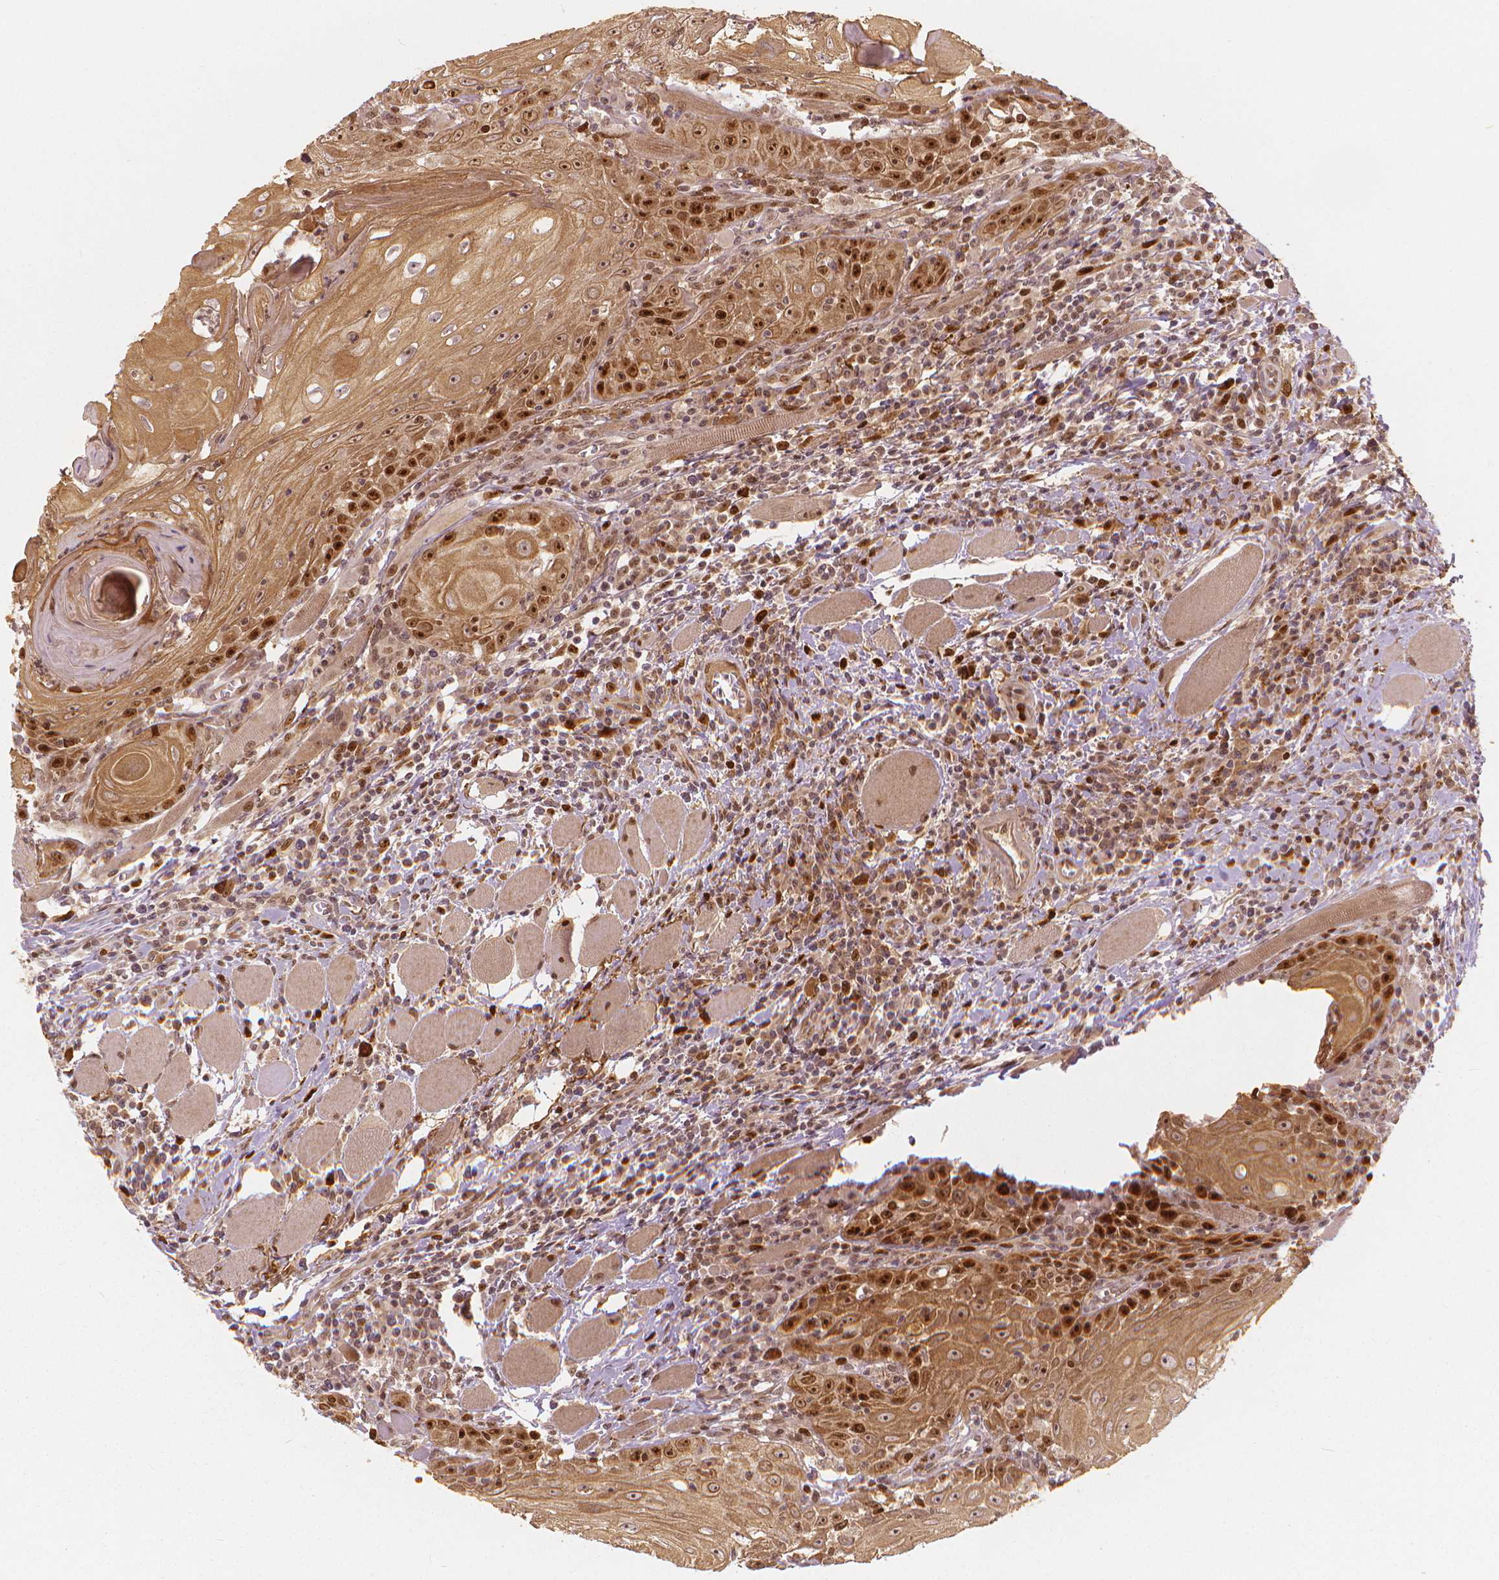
{"staining": {"intensity": "strong", "quantity": ">75%", "location": "cytoplasmic/membranous,nuclear"}, "tissue": "head and neck cancer", "cell_type": "Tumor cells", "image_type": "cancer", "snomed": [{"axis": "morphology", "description": "Squamous cell carcinoma, NOS"}, {"axis": "topography", "description": "Head-Neck"}], "caption": "There is high levels of strong cytoplasmic/membranous and nuclear staining in tumor cells of head and neck cancer (squamous cell carcinoma), as demonstrated by immunohistochemical staining (brown color).", "gene": "NSD2", "patient": {"sex": "male", "age": 52}}